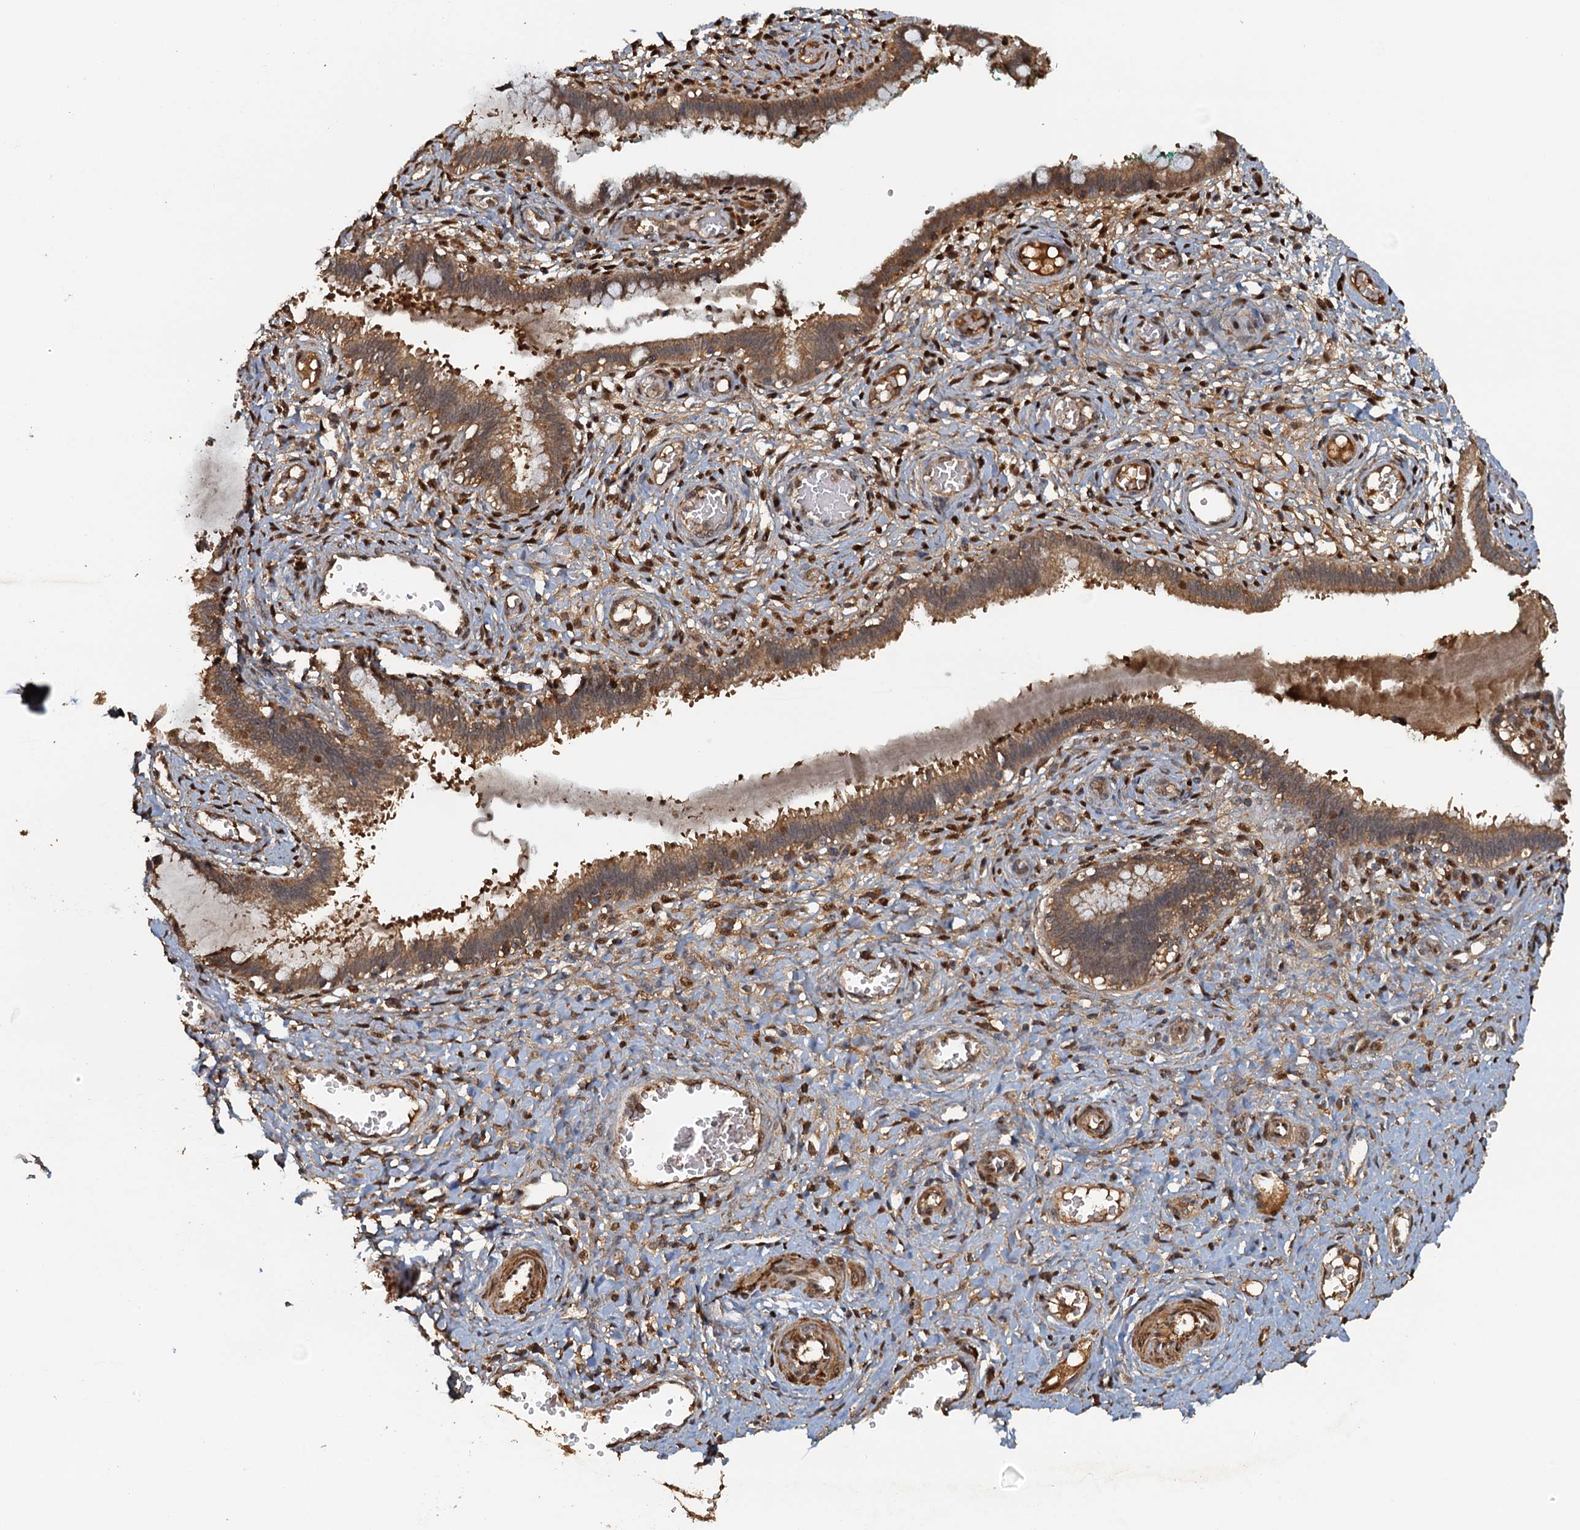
{"staining": {"intensity": "moderate", "quantity": ">75%", "location": "cytoplasmic/membranous,nuclear"}, "tissue": "cervix", "cell_type": "Glandular cells", "image_type": "normal", "snomed": [{"axis": "morphology", "description": "Normal tissue, NOS"}, {"axis": "morphology", "description": "Adenocarcinoma, NOS"}, {"axis": "topography", "description": "Cervix"}], "caption": "Human cervix stained for a protein (brown) reveals moderate cytoplasmic/membranous,nuclear positive positivity in about >75% of glandular cells.", "gene": "UBL7", "patient": {"sex": "female", "age": 29}}